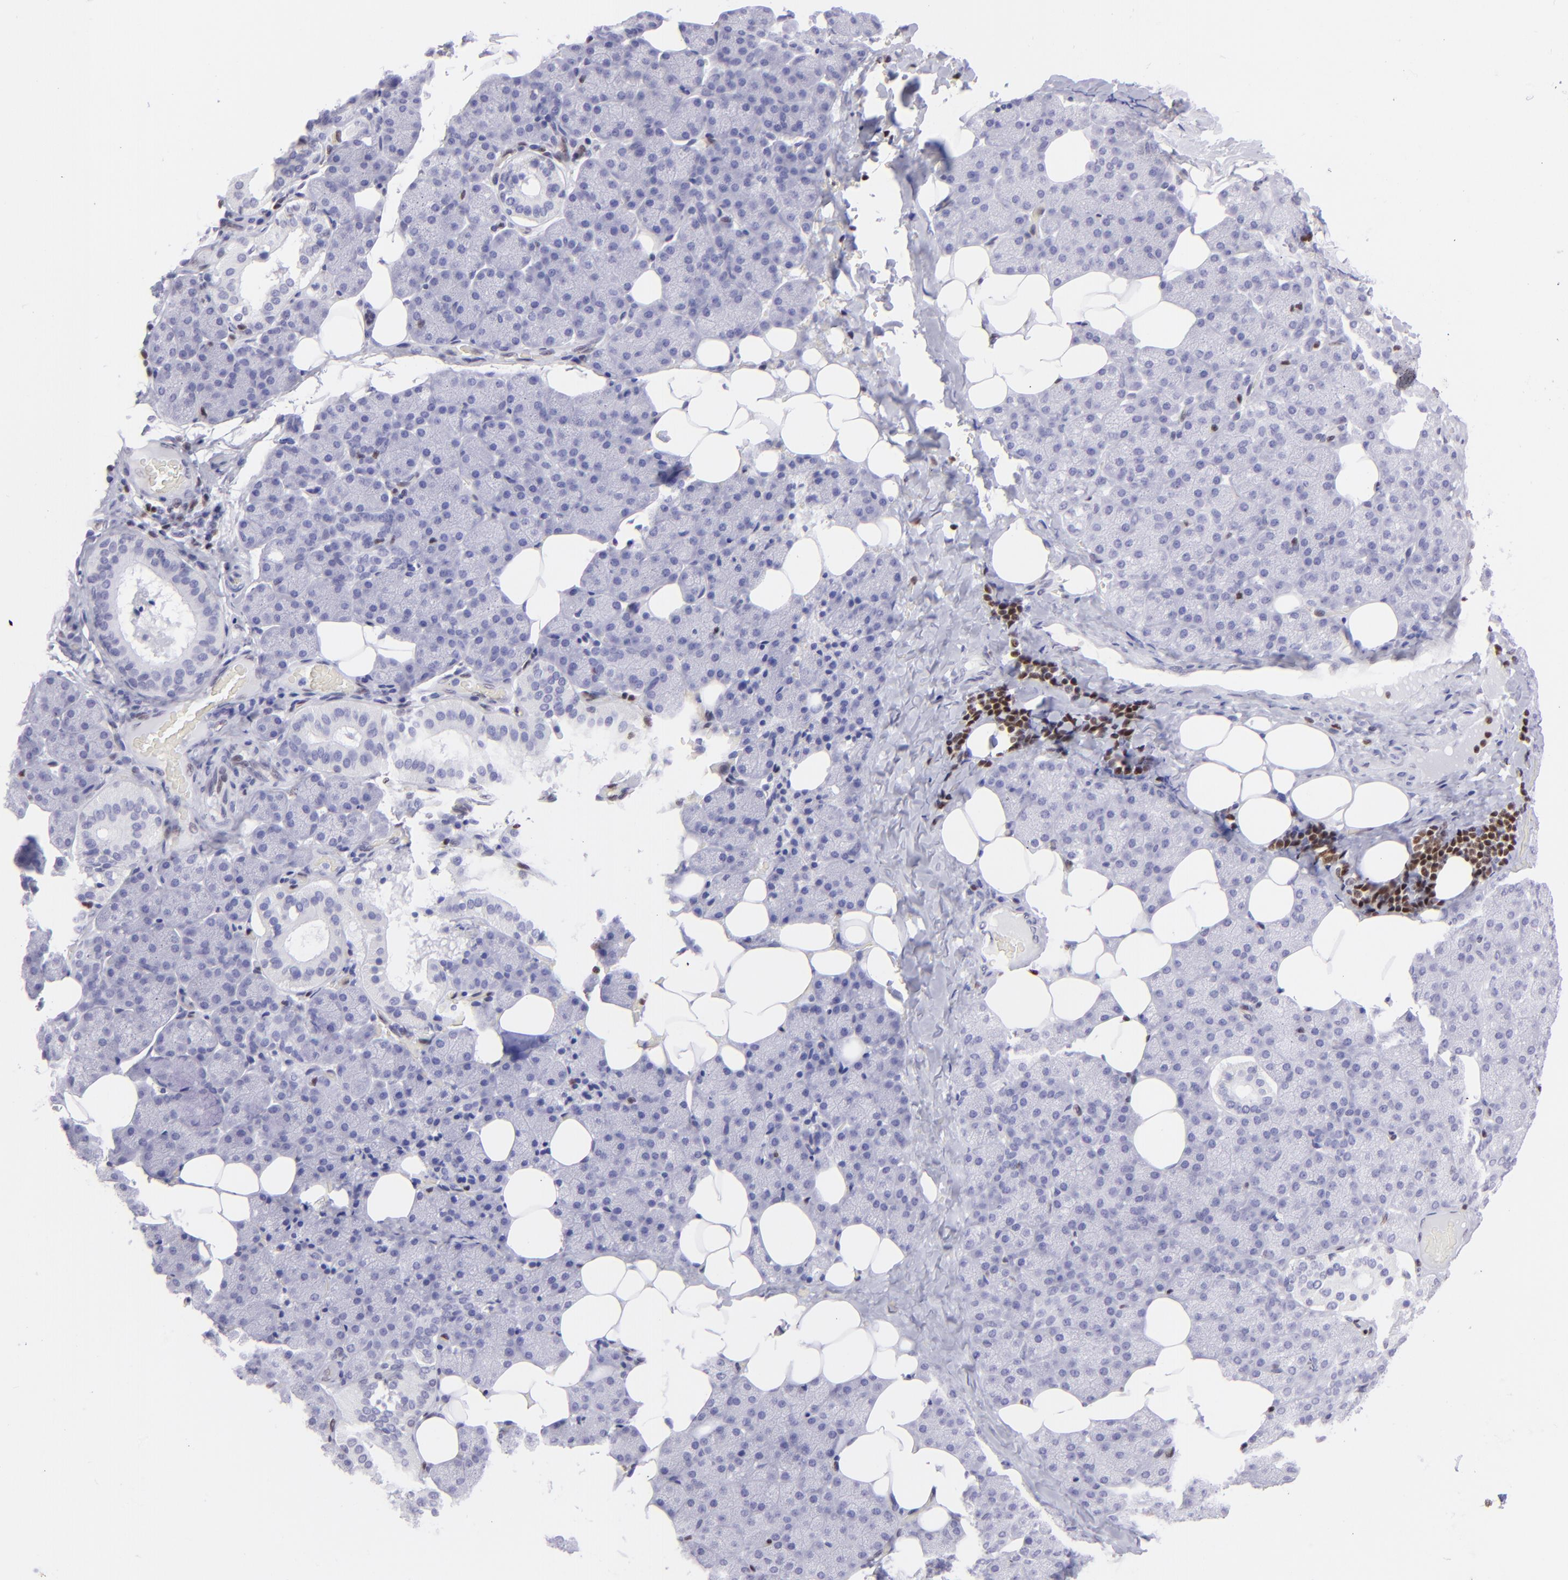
{"staining": {"intensity": "negative", "quantity": "none", "location": "none"}, "tissue": "salivary gland", "cell_type": "Glandular cells", "image_type": "normal", "snomed": [{"axis": "morphology", "description": "Normal tissue, NOS"}, {"axis": "topography", "description": "Lymph node"}, {"axis": "topography", "description": "Salivary gland"}], "caption": "Protein analysis of unremarkable salivary gland shows no significant expression in glandular cells.", "gene": "ETS1", "patient": {"sex": "male", "age": 8}}